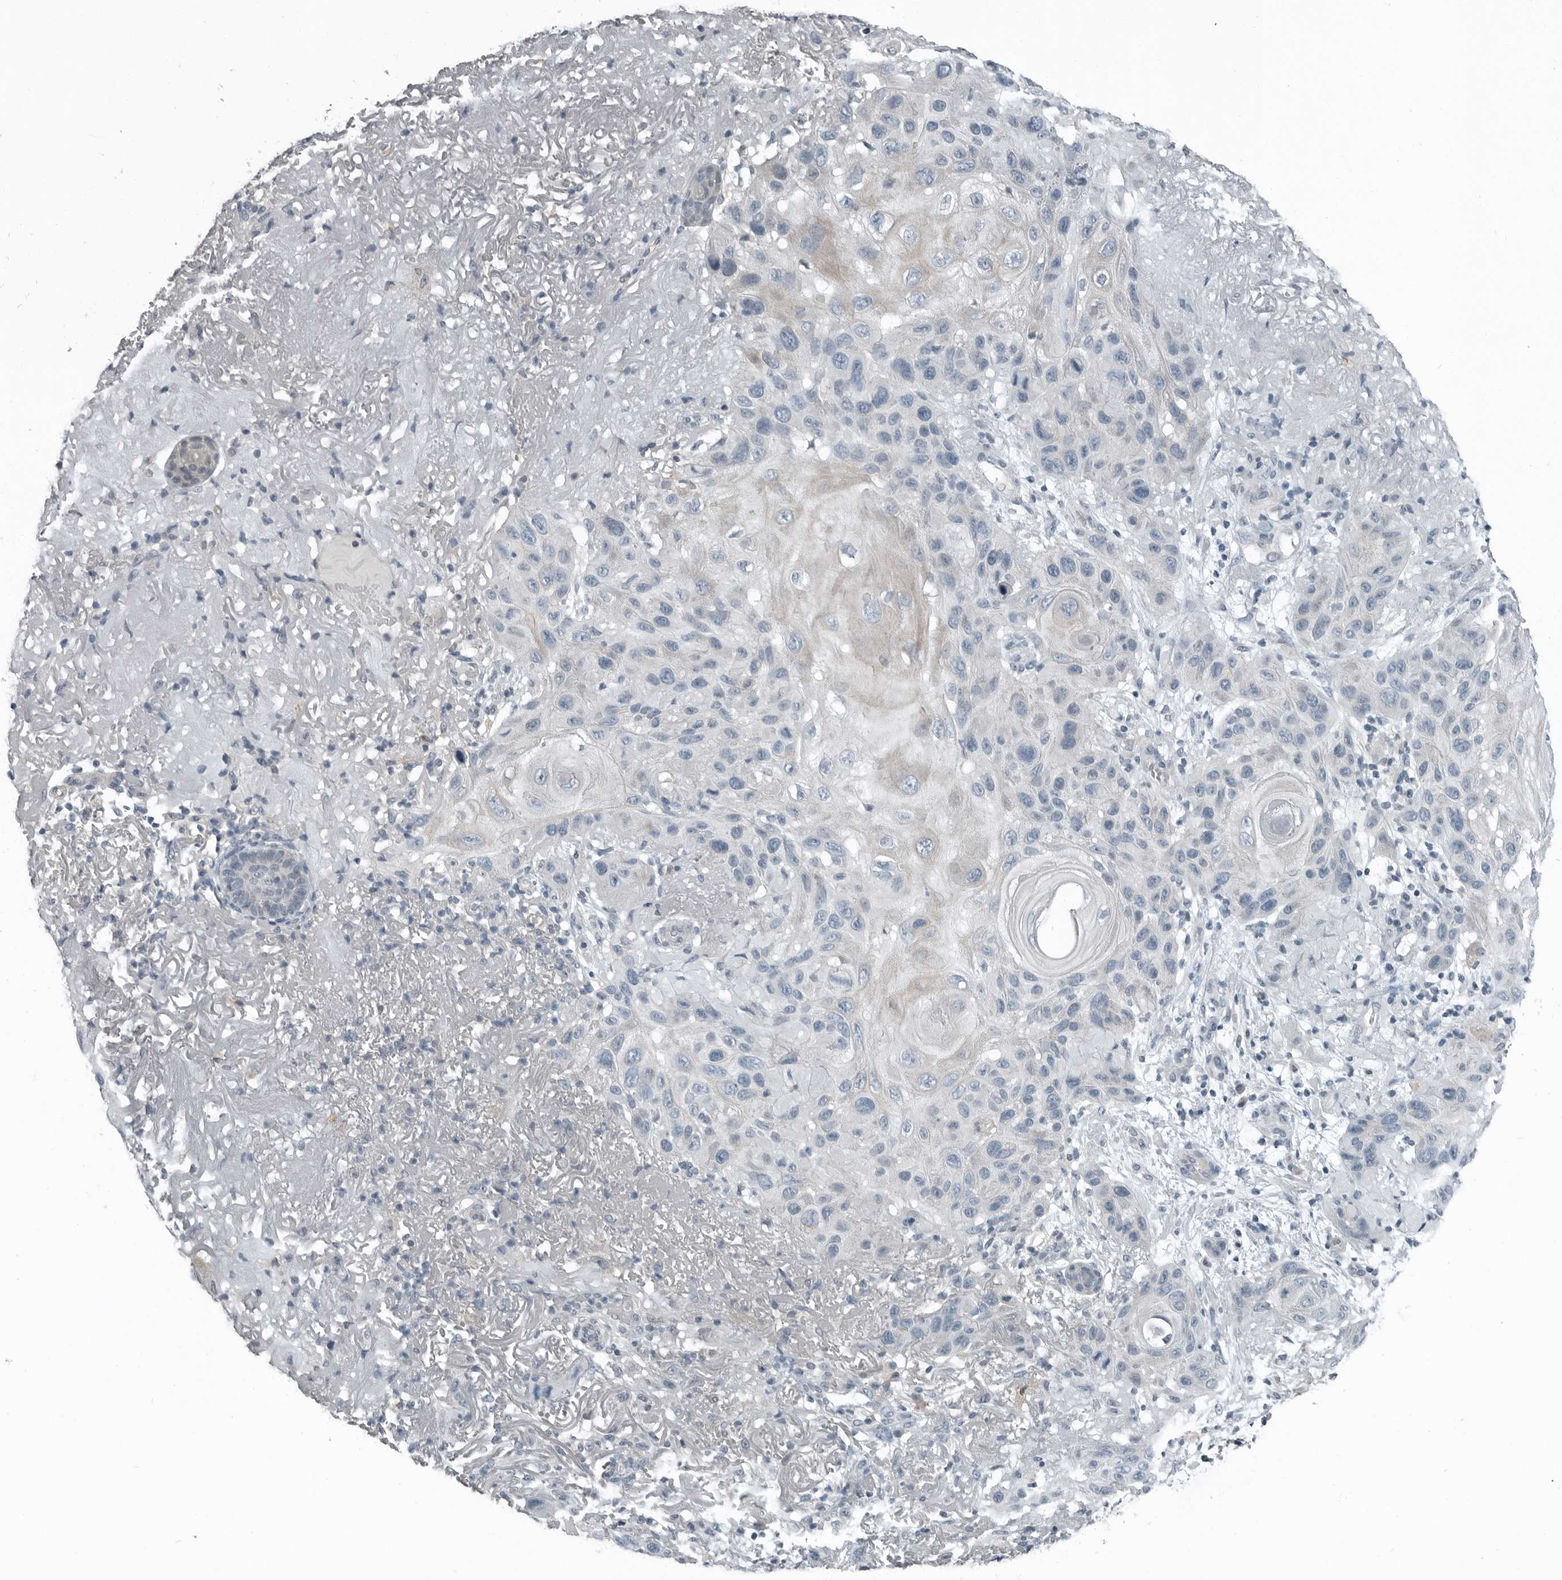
{"staining": {"intensity": "negative", "quantity": "none", "location": "none"}, "tissue": "skin cancer", "cell_type": "Tumor cells", "image_type": "cancer", "snomed": [{"axis": "morphology", "description": "Normal tissue, NOS"}, {"axis": "morphology", "description": "Squamous cell carcinoma, NOS"}, {"axis": "topography", "description": "Skin"}], "caption": "DAB immunohistochemical staining of human skin cancer (squamous cell carcinoma) reveals no significant positivity in tumor cells. The staining is performed using DAB (3,3'-diaminobenzidine) brown chromogen with nuclei counter-stained in using hematoxylin.", "gene": "KYAT1", "patient": {"sex": "female", "age": 96}}